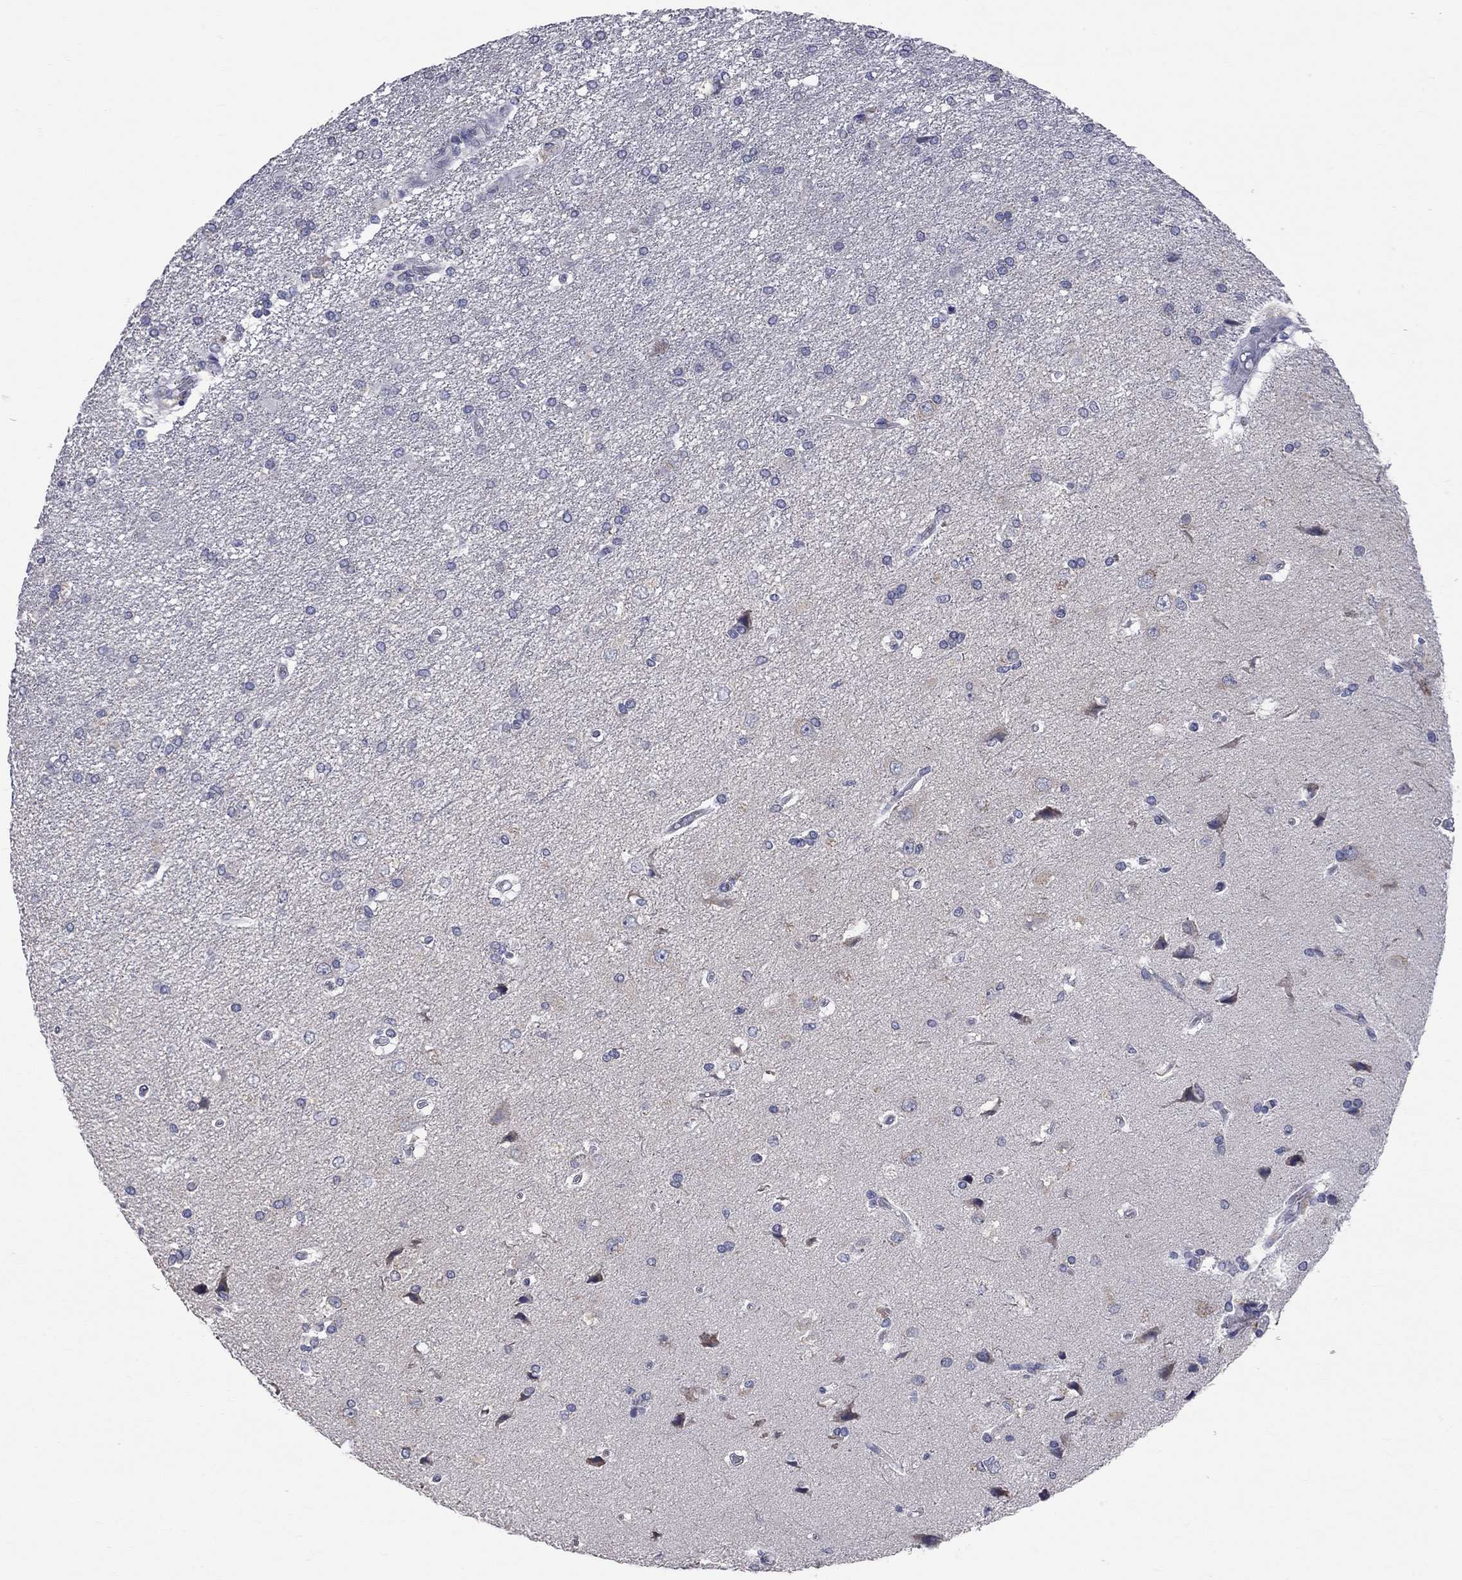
{"staining": {"intensity": "negative", "quantity": "none", "location": "none"}, "tissue": "glioma", "cell_type": "Tumor cells", "image_type": "cancer", "snomed": [{"axis": "morphology", "description": "Glioma, malignant, High grade"}, {"axis": "topography", "description": "Brain"}], "caption": "IHC histopathology image of neoplastic tissue: malignant glioma (high-grade) stained with DAB exhibits no significant protein expression in tumor cells.", "gene": "OPRK1", "patient": {"sex": "female", "age": 63}}